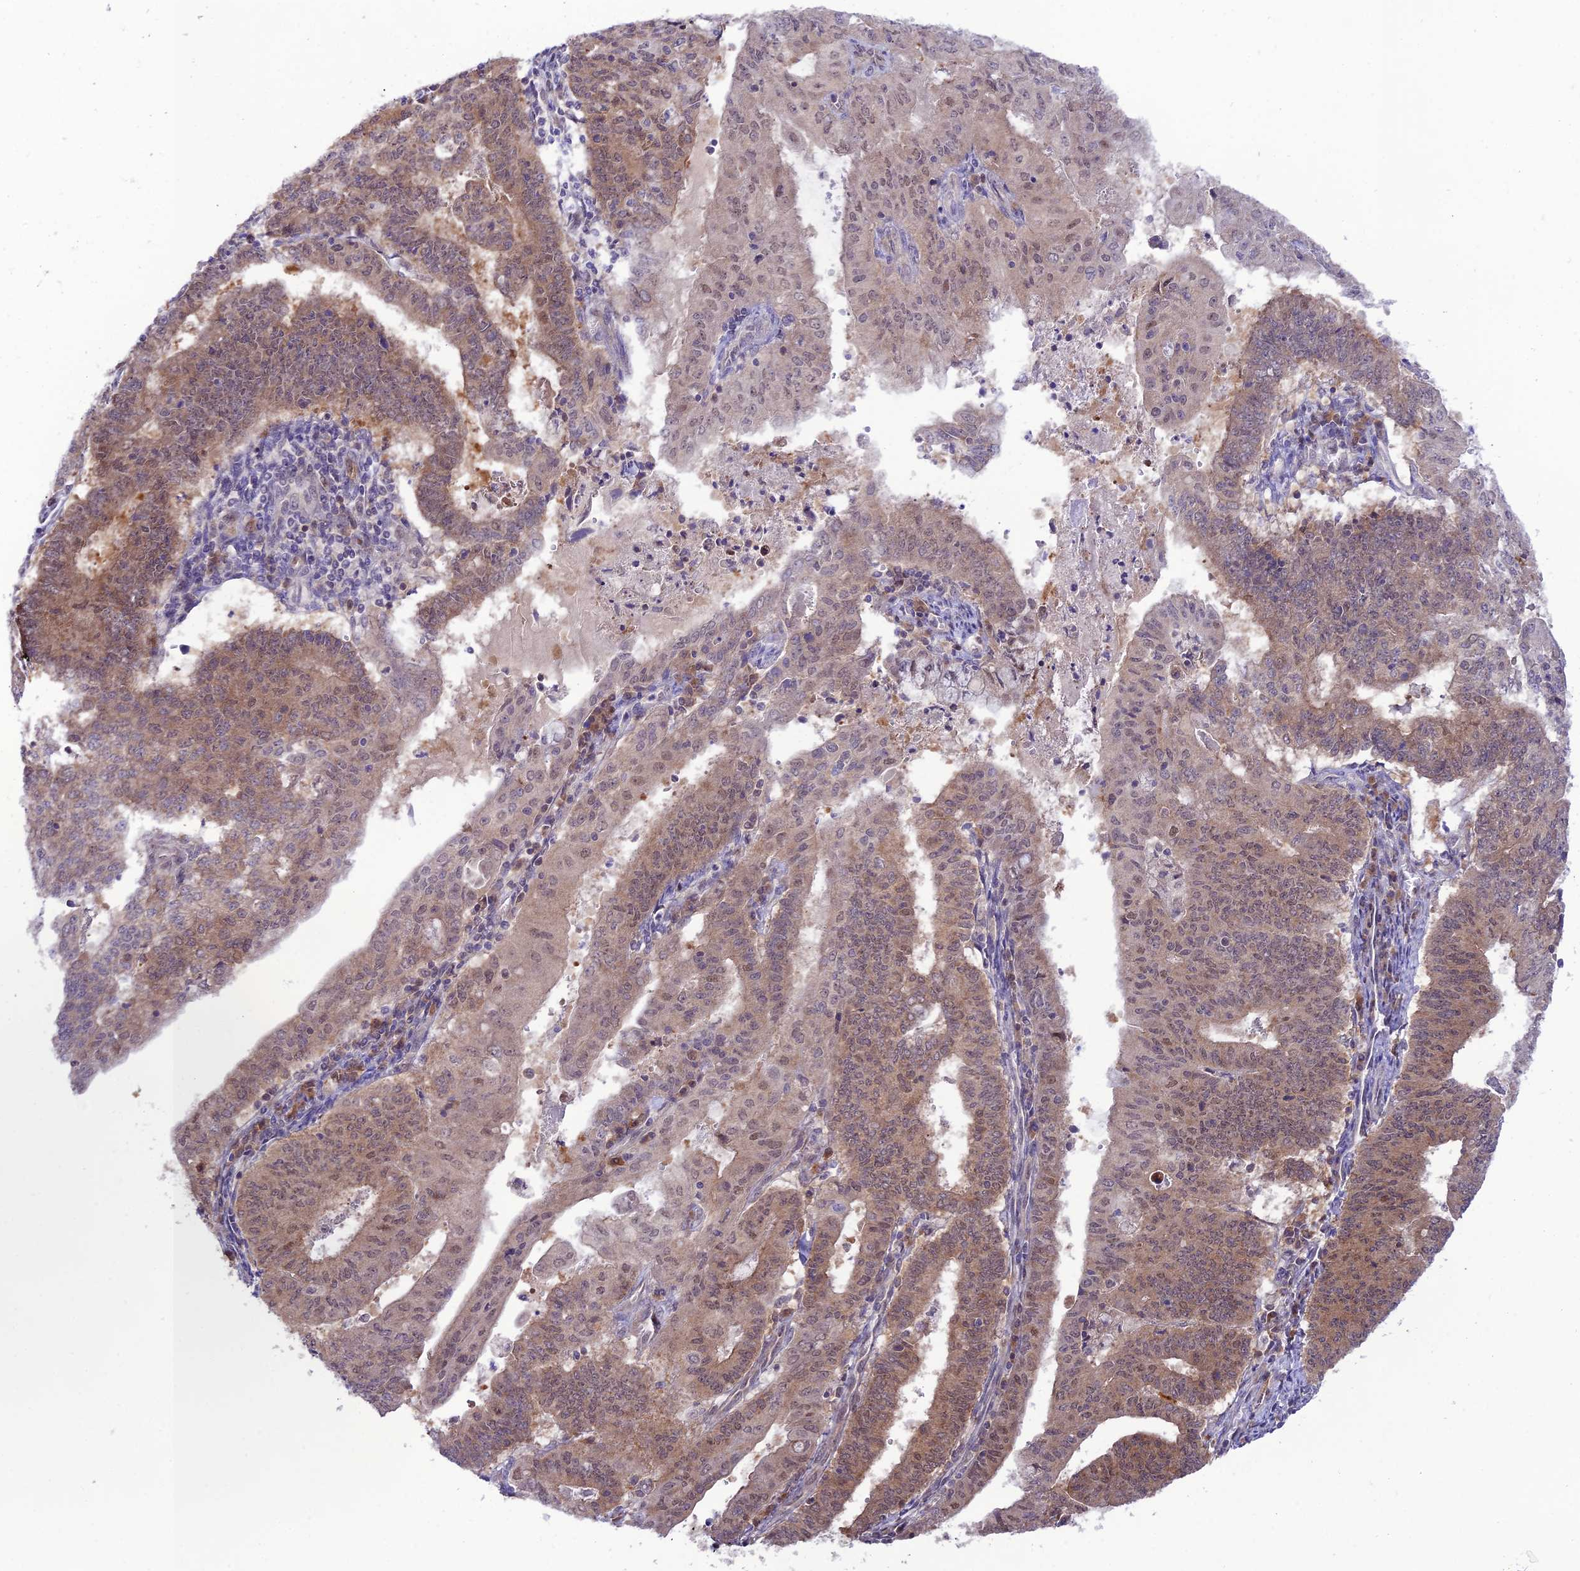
{"staining": {"intensity": "weak", "quantity": ">75%", "location": "cytoplasmic/membranous,nuclear"}, "tissue": "endometrial cancer", "cell_type": "Tumor cells", "image_type": "cancer", "snomed": [{"axis": "morphology", "description": "Adenocarcinoma, NOS"}, {"axis": "topography", "description": "Endometrium"}], "caption": "Human endometrial adenocarcinoma stained for a protein (brown) exhibits weak cytoplasmic/membranous and nuclear positive positivity in approximately >75% of tumor cells.", "gene": "TRIM40", "patient": {"sex": "female", "age": 59}}